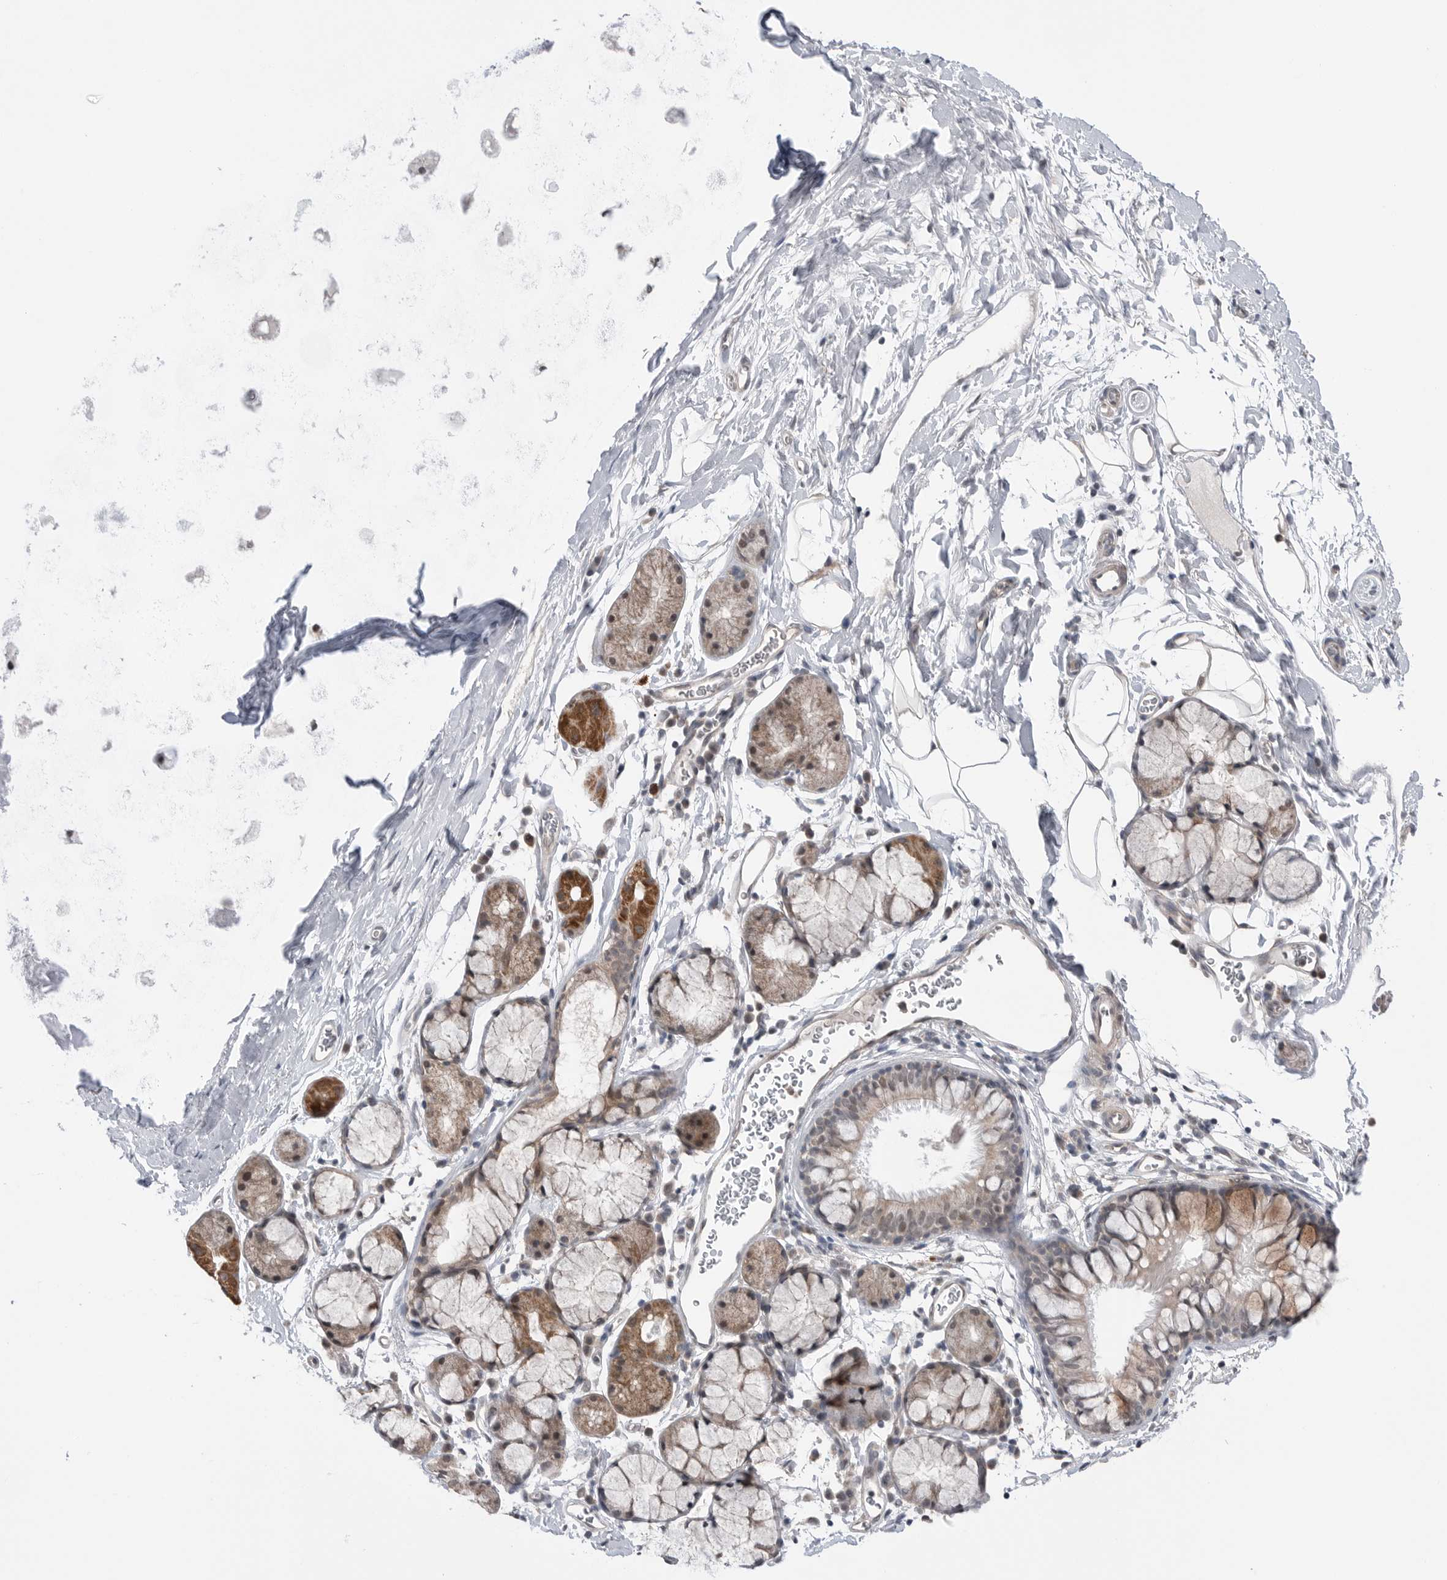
{"staining": {"intensity": "weak", "quantity": ">75%", "location": "cytoplasmic/membranous"}, "tissue": "bronchus", "cell_type": "Respiratory epithelial cells", "image_type": "normal", "snomed": [{"axis": "morphology", "description": "Normal tissue, NOS"}, {"axis": "topography", "description": "Cartilage tissue"}, {"axis": "topography", "description": "Bronchus"}], "caption": "Immunohistochemical staining of unremarkable bronchus exhibits weak cytoplasmic/membranous protein expression in approximately >75% of respiratory epithelial cells.", "gene": "NTAQ1", "patient": {"sex": "female", "age": 53}}